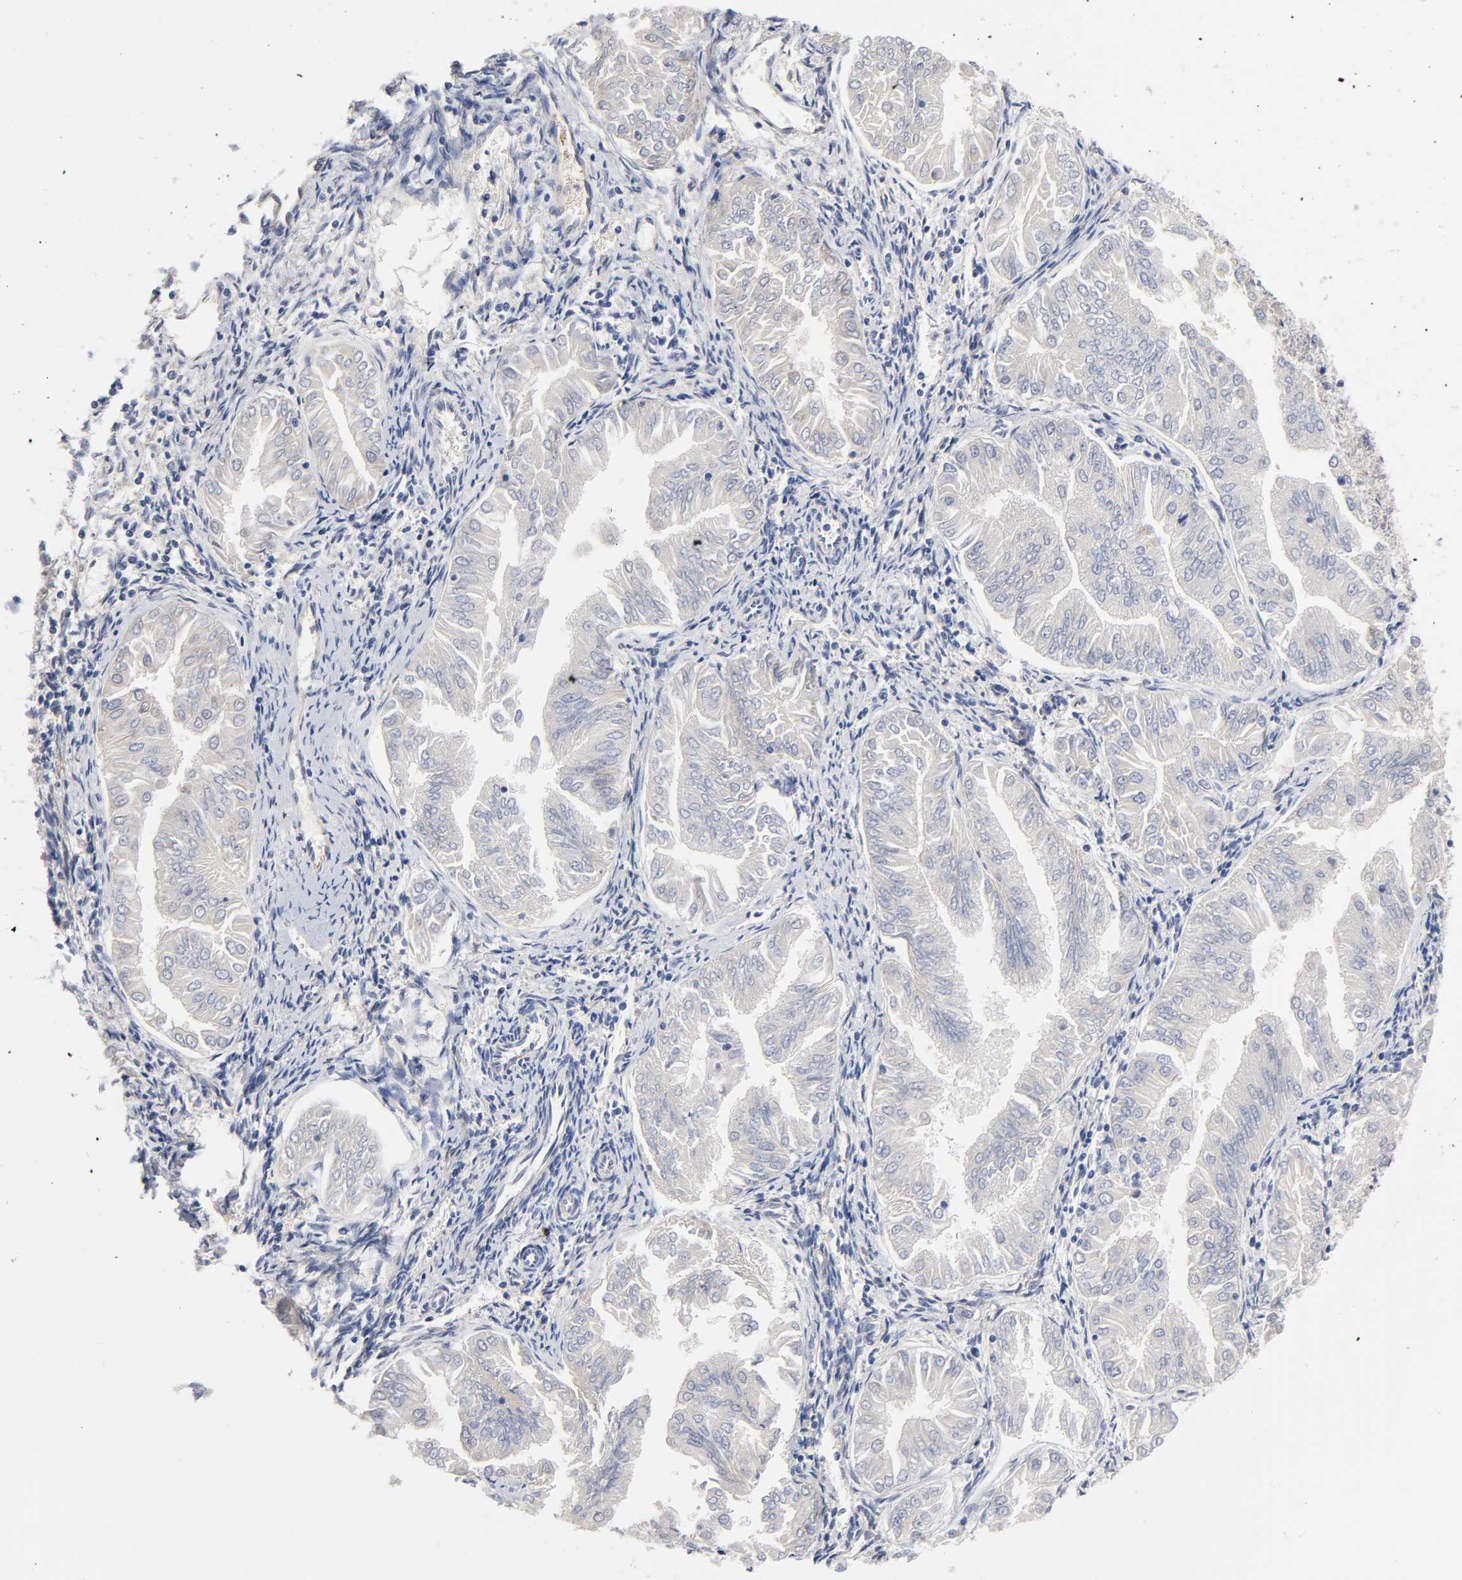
{"staining": {"intensity": "negative", "quantity": "none", "location": "none"}, "tissue": "endometrial cancer", "cell_type": "Tumor cells", "image_type": "cancer", "snomed": [{"axis": "morphology", "description": "Adenocarcinoma, NOS"}, {"axis": "topography", "description": "Endometrium"}], "caption": "Tumor cells are negative for protein expression in human endometrial cancer (adenocarcinoma).", "gene": "RAB13", "patient": {"sex": "female", "age": 53}}